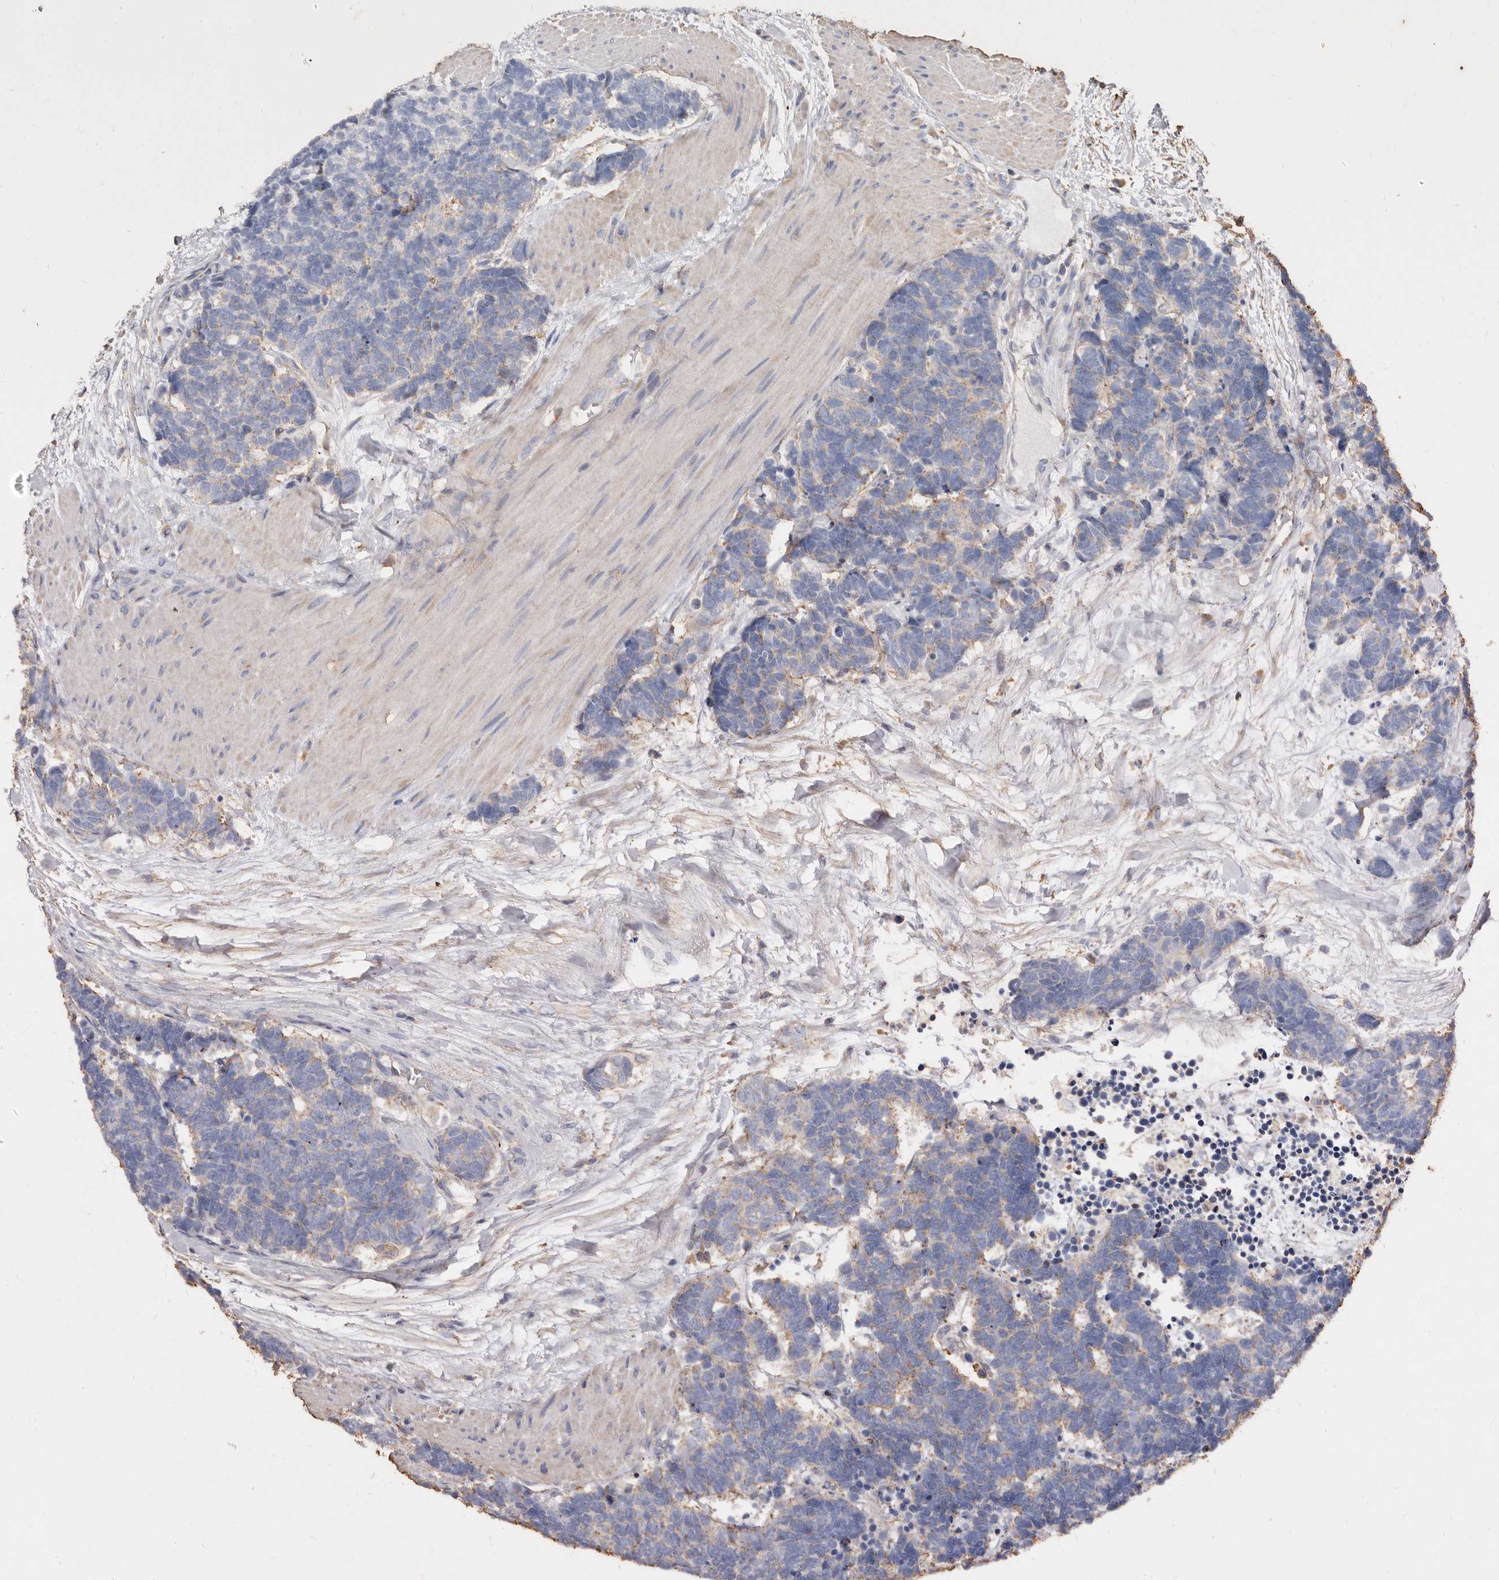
{"staining": {"intensity": "weak", "quantity": "<25%", "location": "cytoplasmic/membranous"}, "tissue": "carcinoid", "cell_type": "Tumor cells", "image_type": "cancer", "snomed": [{"axis": "morphology", "description": "Carcinoma, NOS"}, {"axis": "morphology", "description": "Carcinoid, malignant, NOS"}, {"axis": "topography", "description": "Urinary bladder"}], "caption": "This photomicrograph is of malignant carcinoid stained with immunohistochemistry to label a protein in brown with the nuclei are counter-stained blue. There is no staining in tumor cells.", "gene": "COQ8B", "patient": {"sex": "male", "age": 57}}